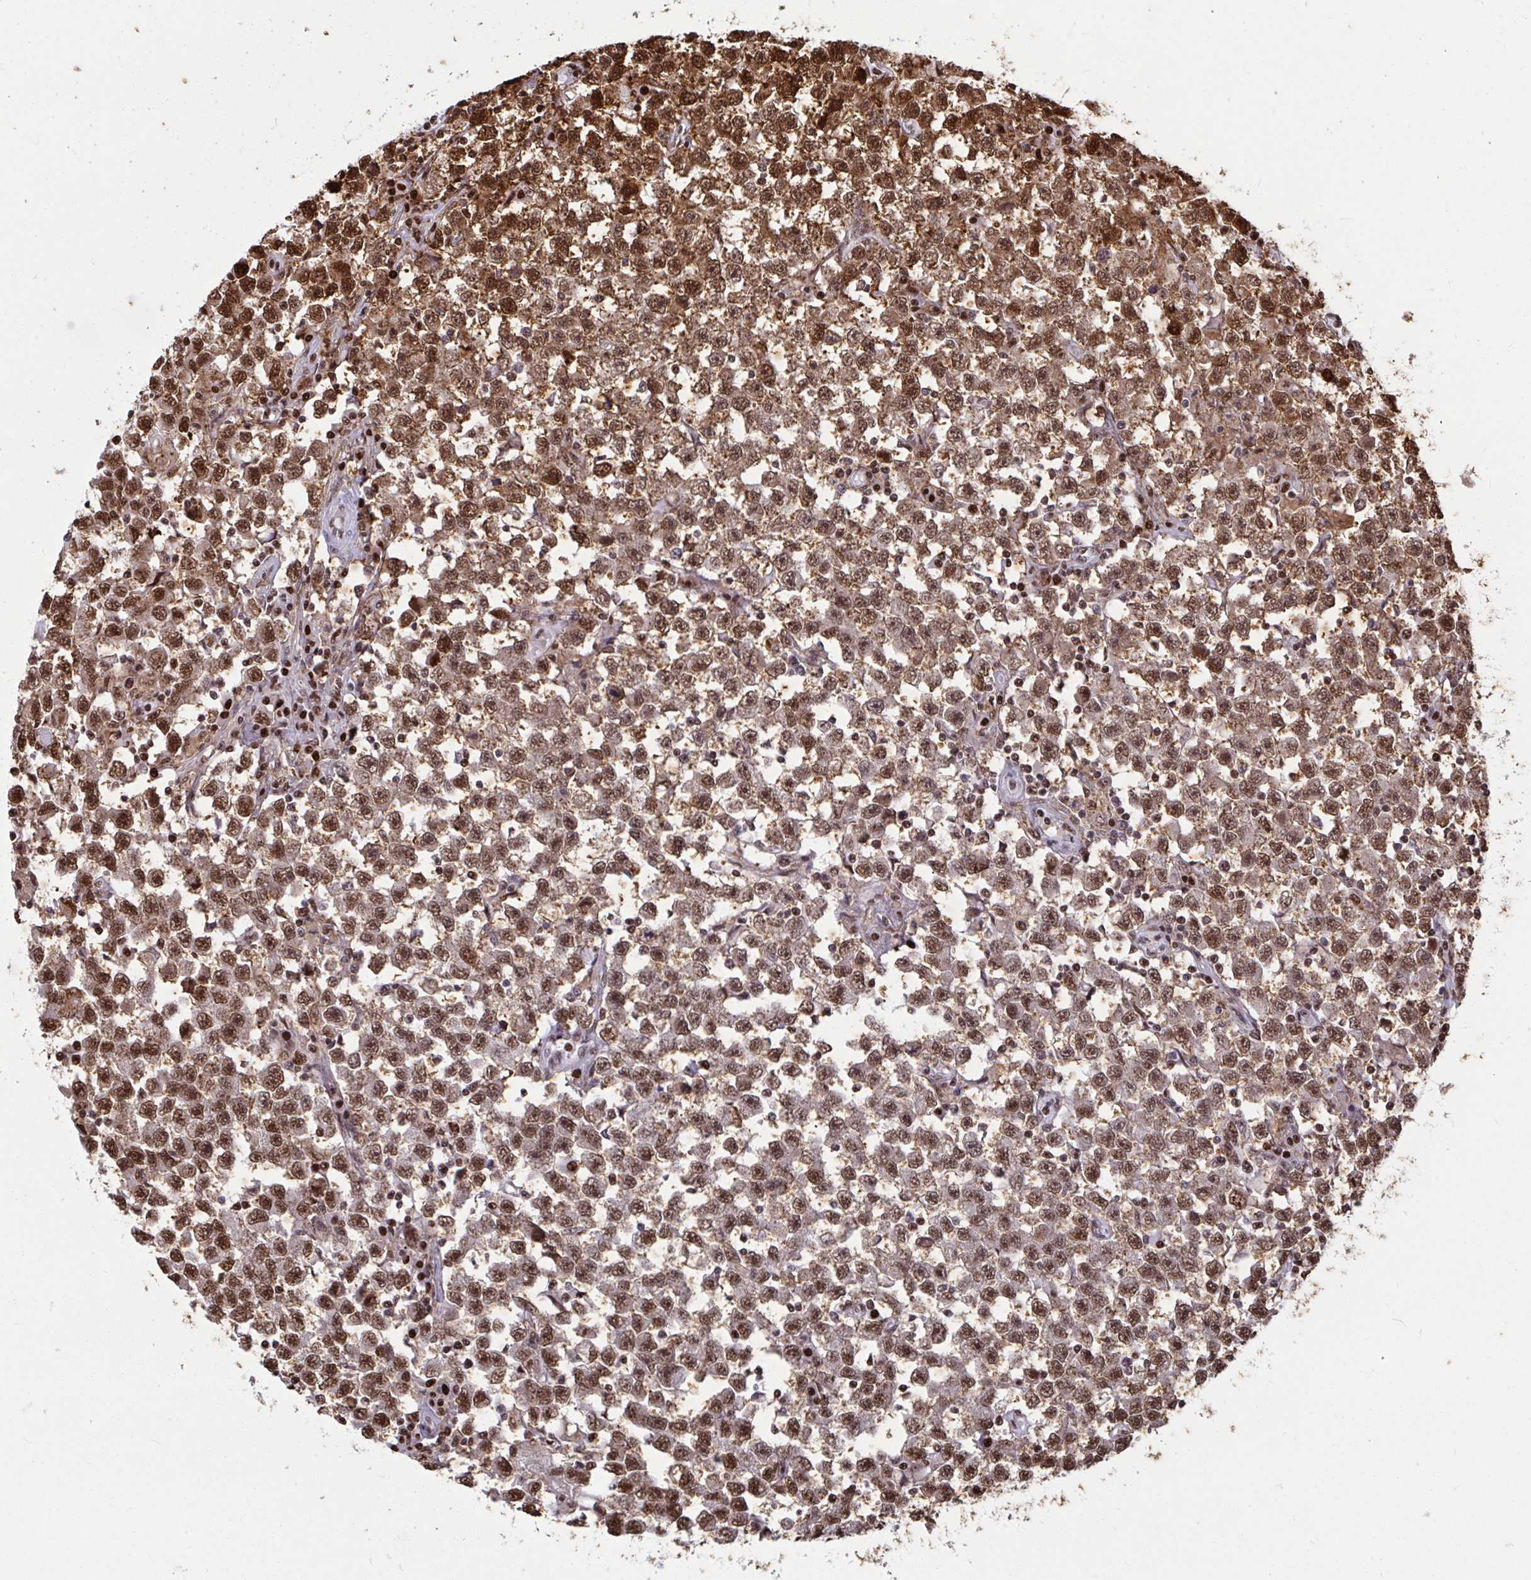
{"staining": {"intensity": "strong", "quantity": ">75%", "location": "nuclear"}, "tissue": "testis cancer", "cell_type": "Tumor cells", "image_type": "cancer", "snomed": [{"axis": "morphology", "description": "Seminoma, NOS"}, {"axis": "topography", "description": "Testis"}], "caption": "This is an image of immunohistochemistry staining of testis cancer, which shows strong expression in the nuclear of tumor cells.", "gene": "SLC35C2", "patient": {"sex": "male", "age": 33}}